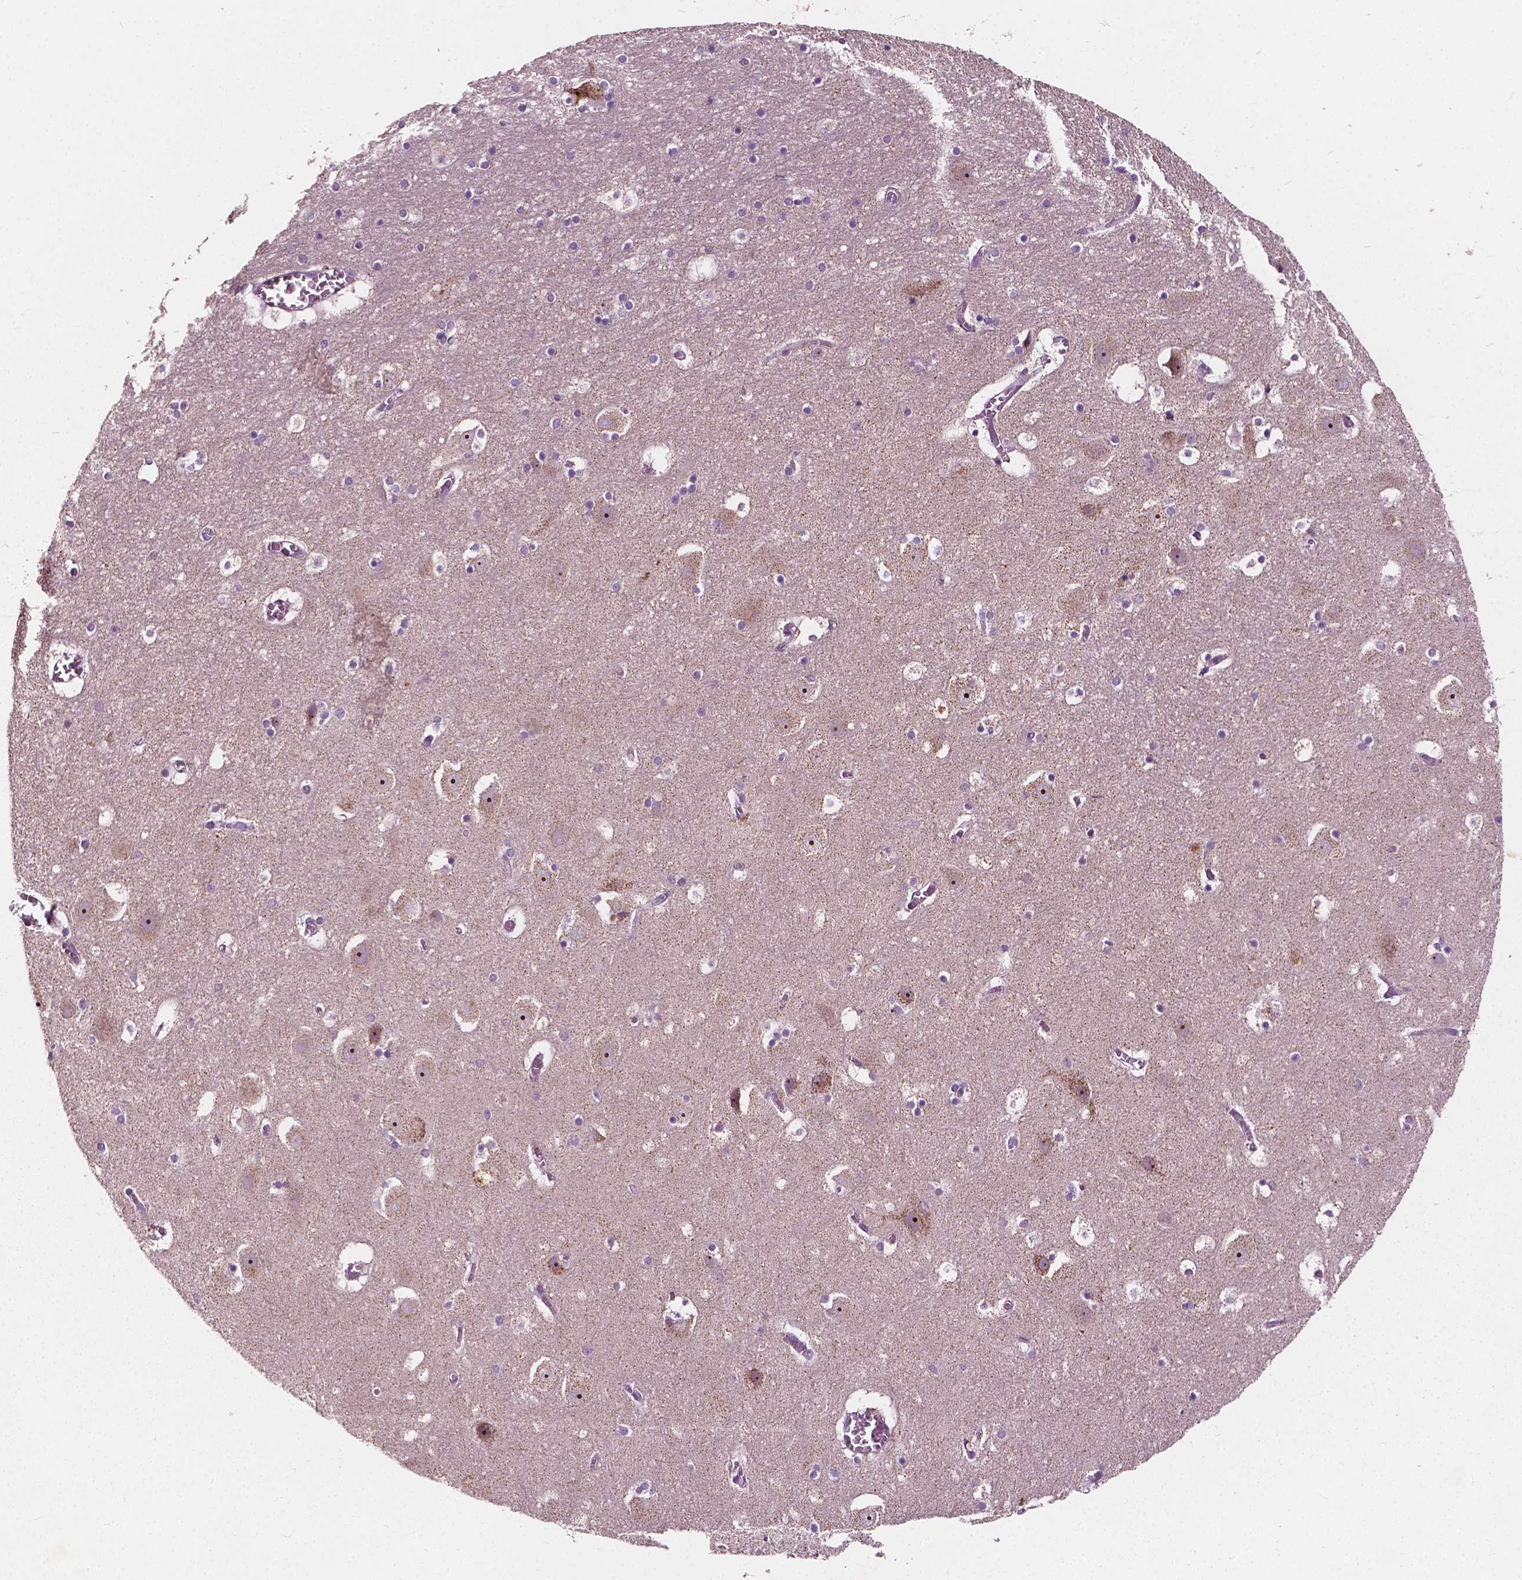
{"staining": {"intensity": "negative", "quantity": "none", "location": "none"}, "tissue": "hippocampus", "cell_type": "Glial cells", "image_type": "normal", "snomed": [{"axis": "morphology", "description": "Normal tissue, NOS"}, {"axis": "topography", "description": "Hippocampus"}], "caption": "Glial cells are negative for brown protein staining in unremarkable hippocampus. (Brightfield microscopy of DAB (3,3'-diaminobenzidine) IHC at high magnification).", "gene": "ODF3L2", "patient": {"sex": "male", "age": 45}}